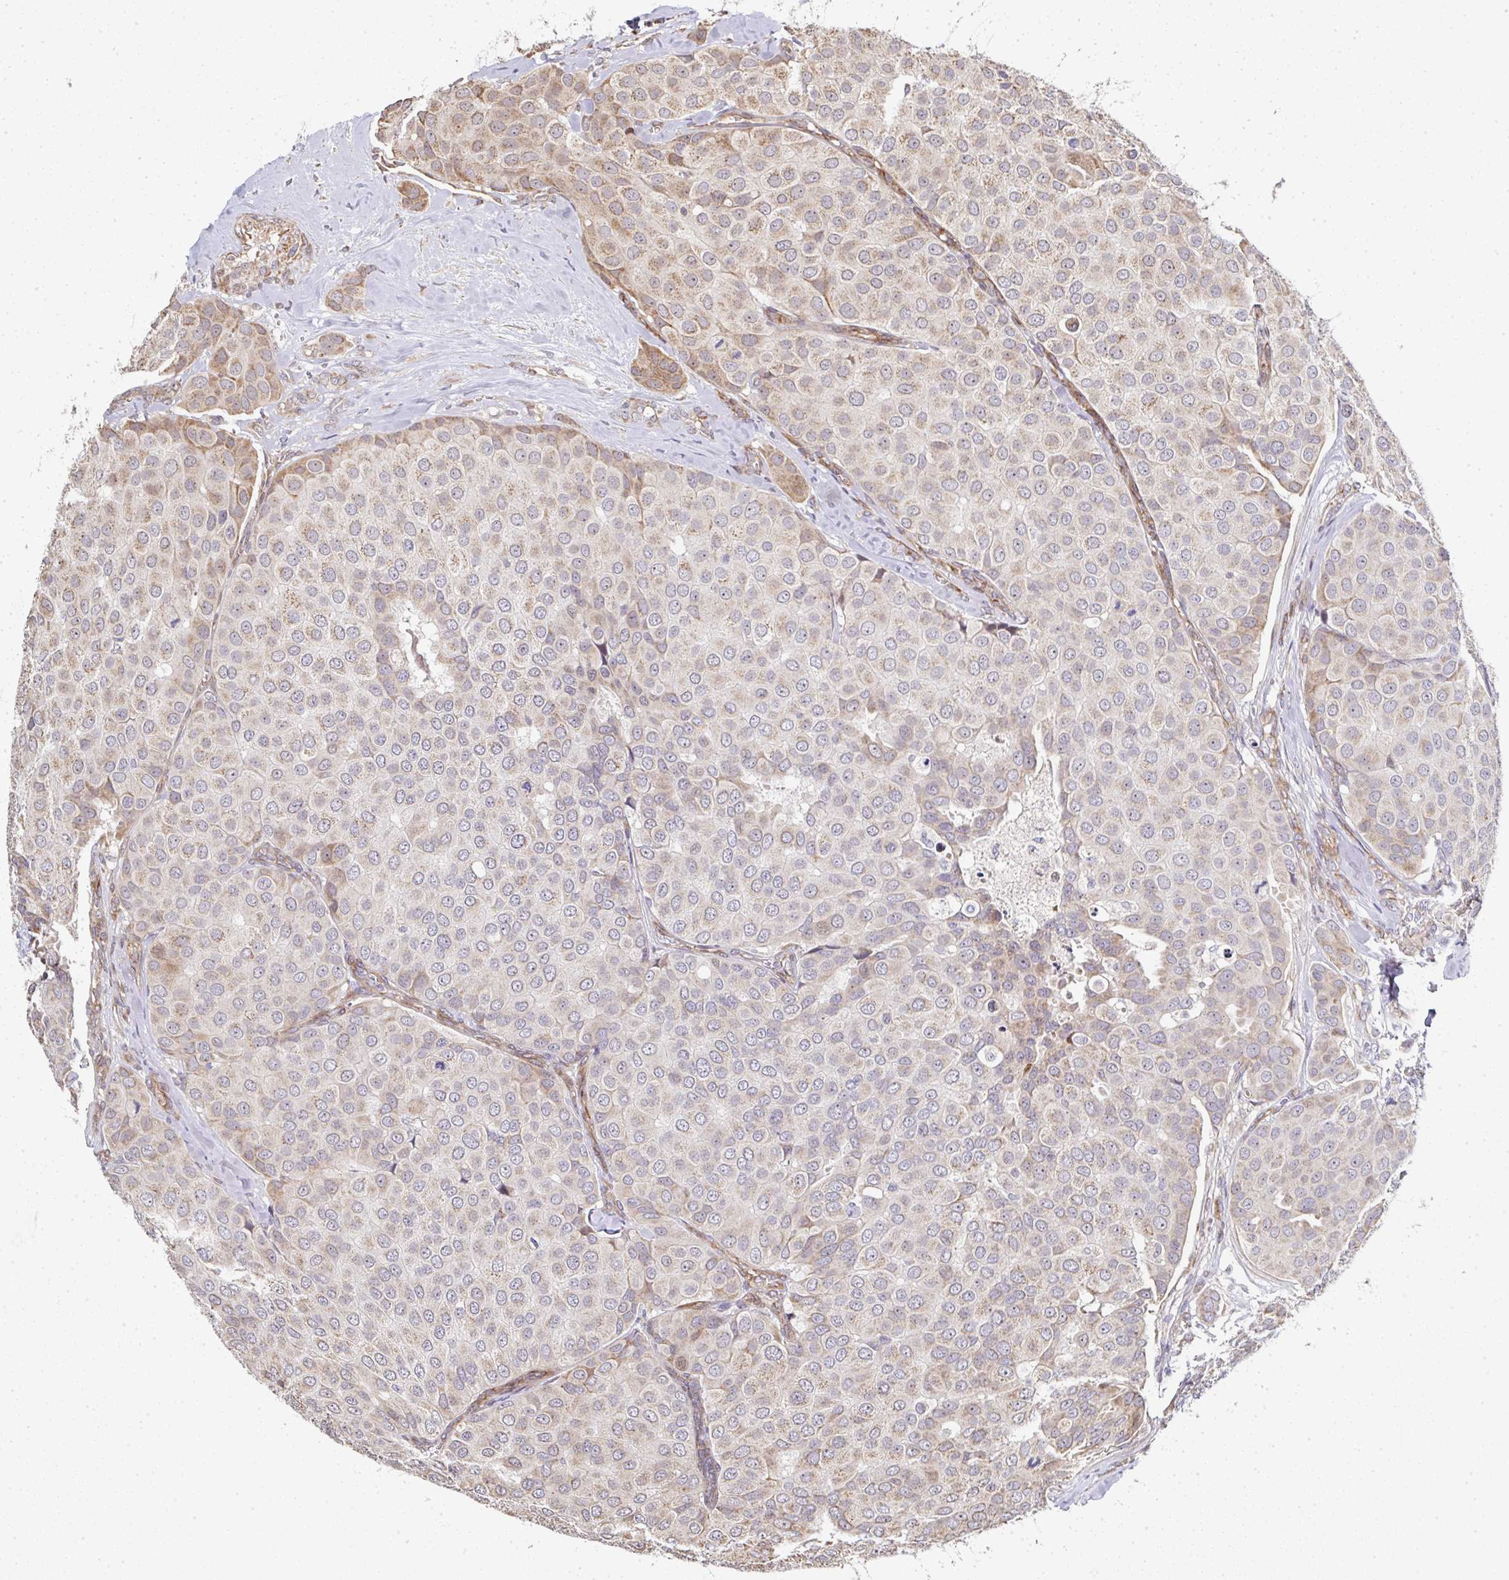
{"staining": {"intensity": "moderate", "quantity": "<25%", "location": "cytoplasmic/membranous"}, "tissue": "breast cancer", "cell_type": "Tumor cells", "image_type": "cancer", "snomed": [{"axis": "morphology", "description": "Duct carcinoma"}, {"axis": "topography", "description": "Breast"}], "caption": "High-magnification brightfield microscopy of breast cancer stained with DAB (3,3'-diaminobenzidine) (brown) and counterstained with hematoxylin (blue). tumor cells exhibit moderate cytoplasmic/membranous expression is seen in approximately<25% of cells. (DAB (3,3'-diaminobenzidine) IHC, brown staining for protein, blue staining for nuclei).", "gene": "AGTPBP1", "patient": {"sex": "female", "age": 70}}